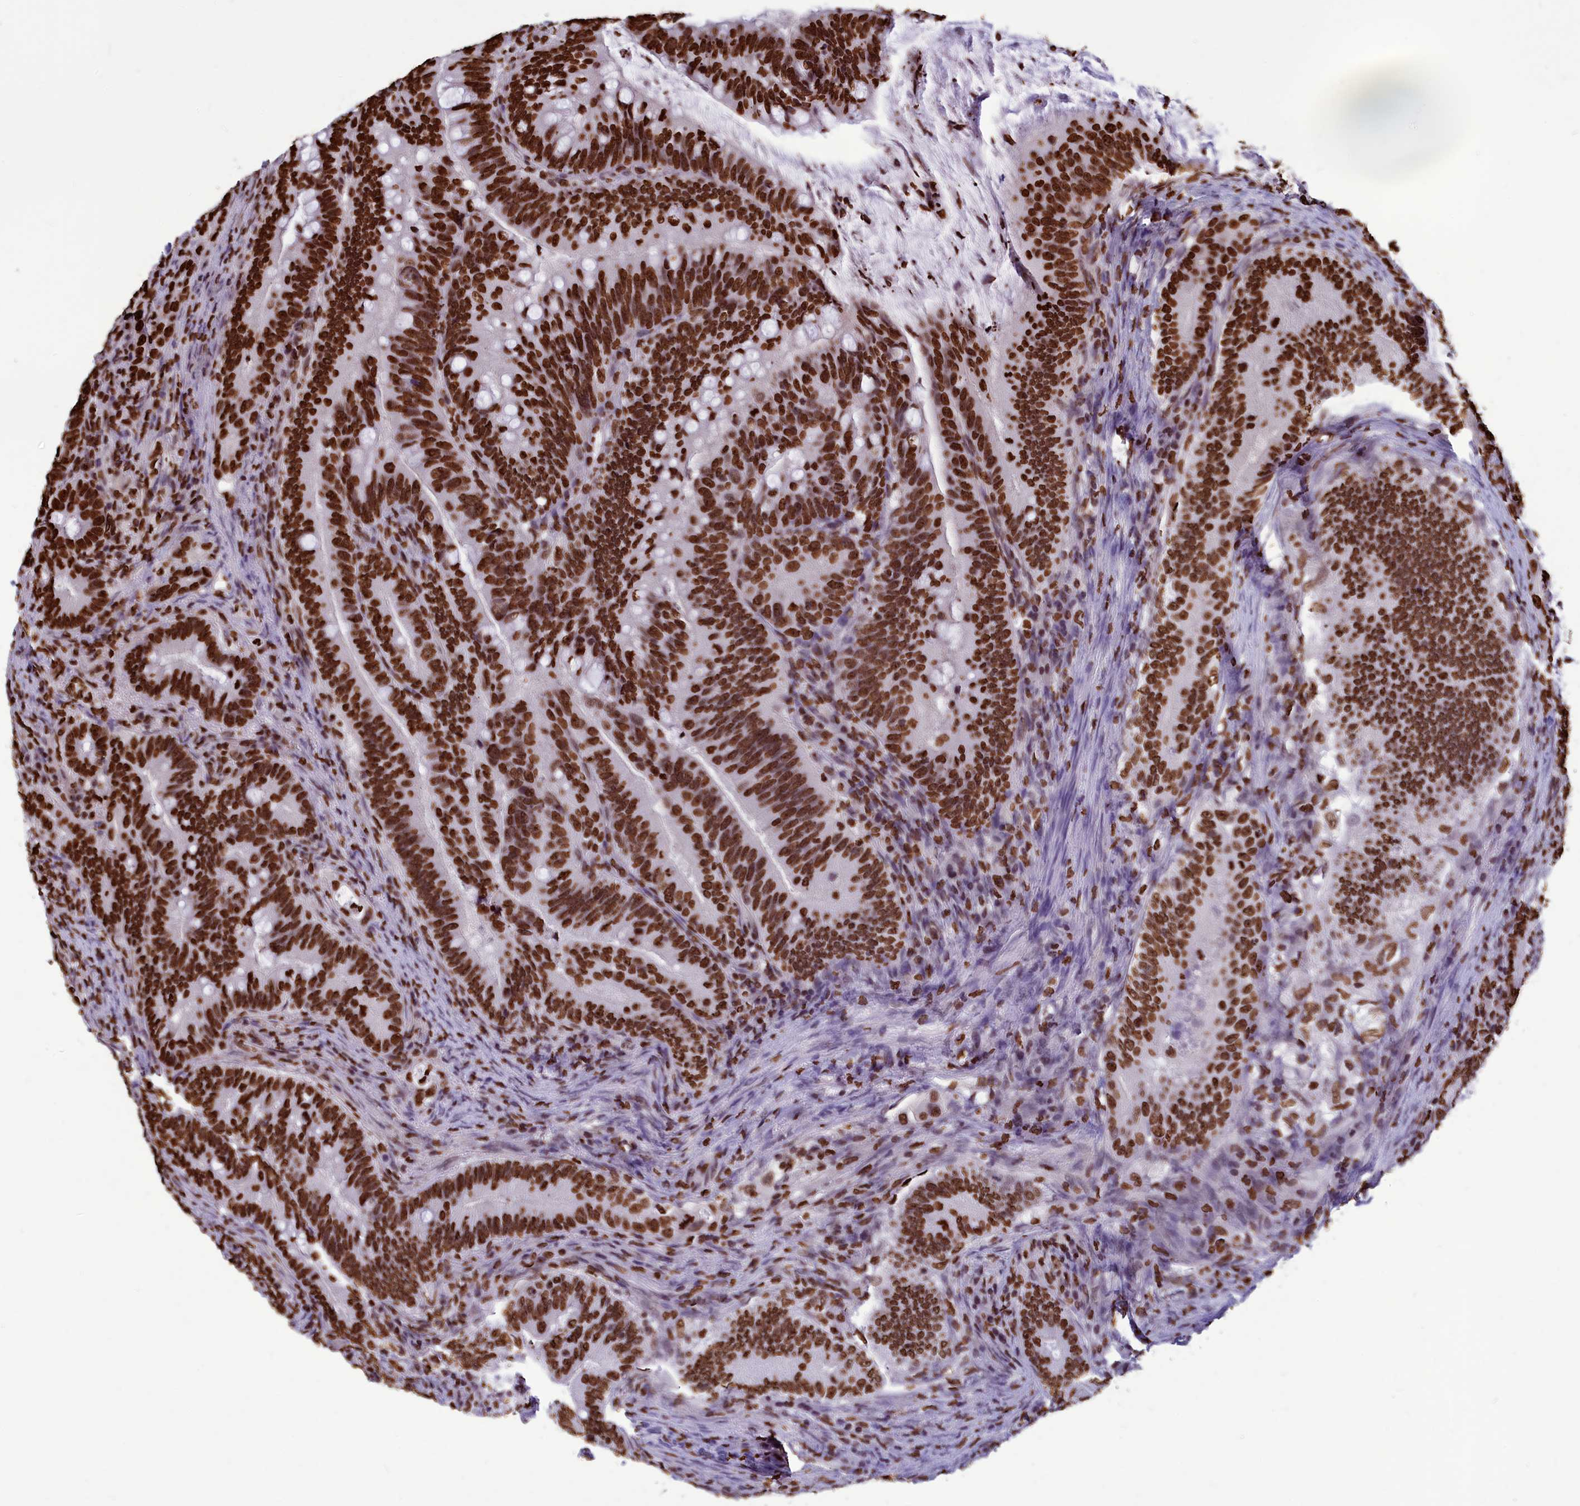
{"staining": {"intensity": "strong", "quantity": ">75%", "location": "nuclear"}, "tissue": "colorectal cancer", "cell_type": "Tumor cells", "image_type": "cancer", "snomed": [{"axis": "morphology", "description": "Adenocarcinoma, NOS"}, {"axis": "topography", "description": "Colon"}], "caption": "Immunohistochemistry (IHC) micrograph of human colorectal adenocarcinoma stained for a protein (brown), which shows high levels of strong nuclear positivity in about >75% of tumor cells.", "gene": "AKAP17A", "patient": {"sex": "female", "age": 66}}